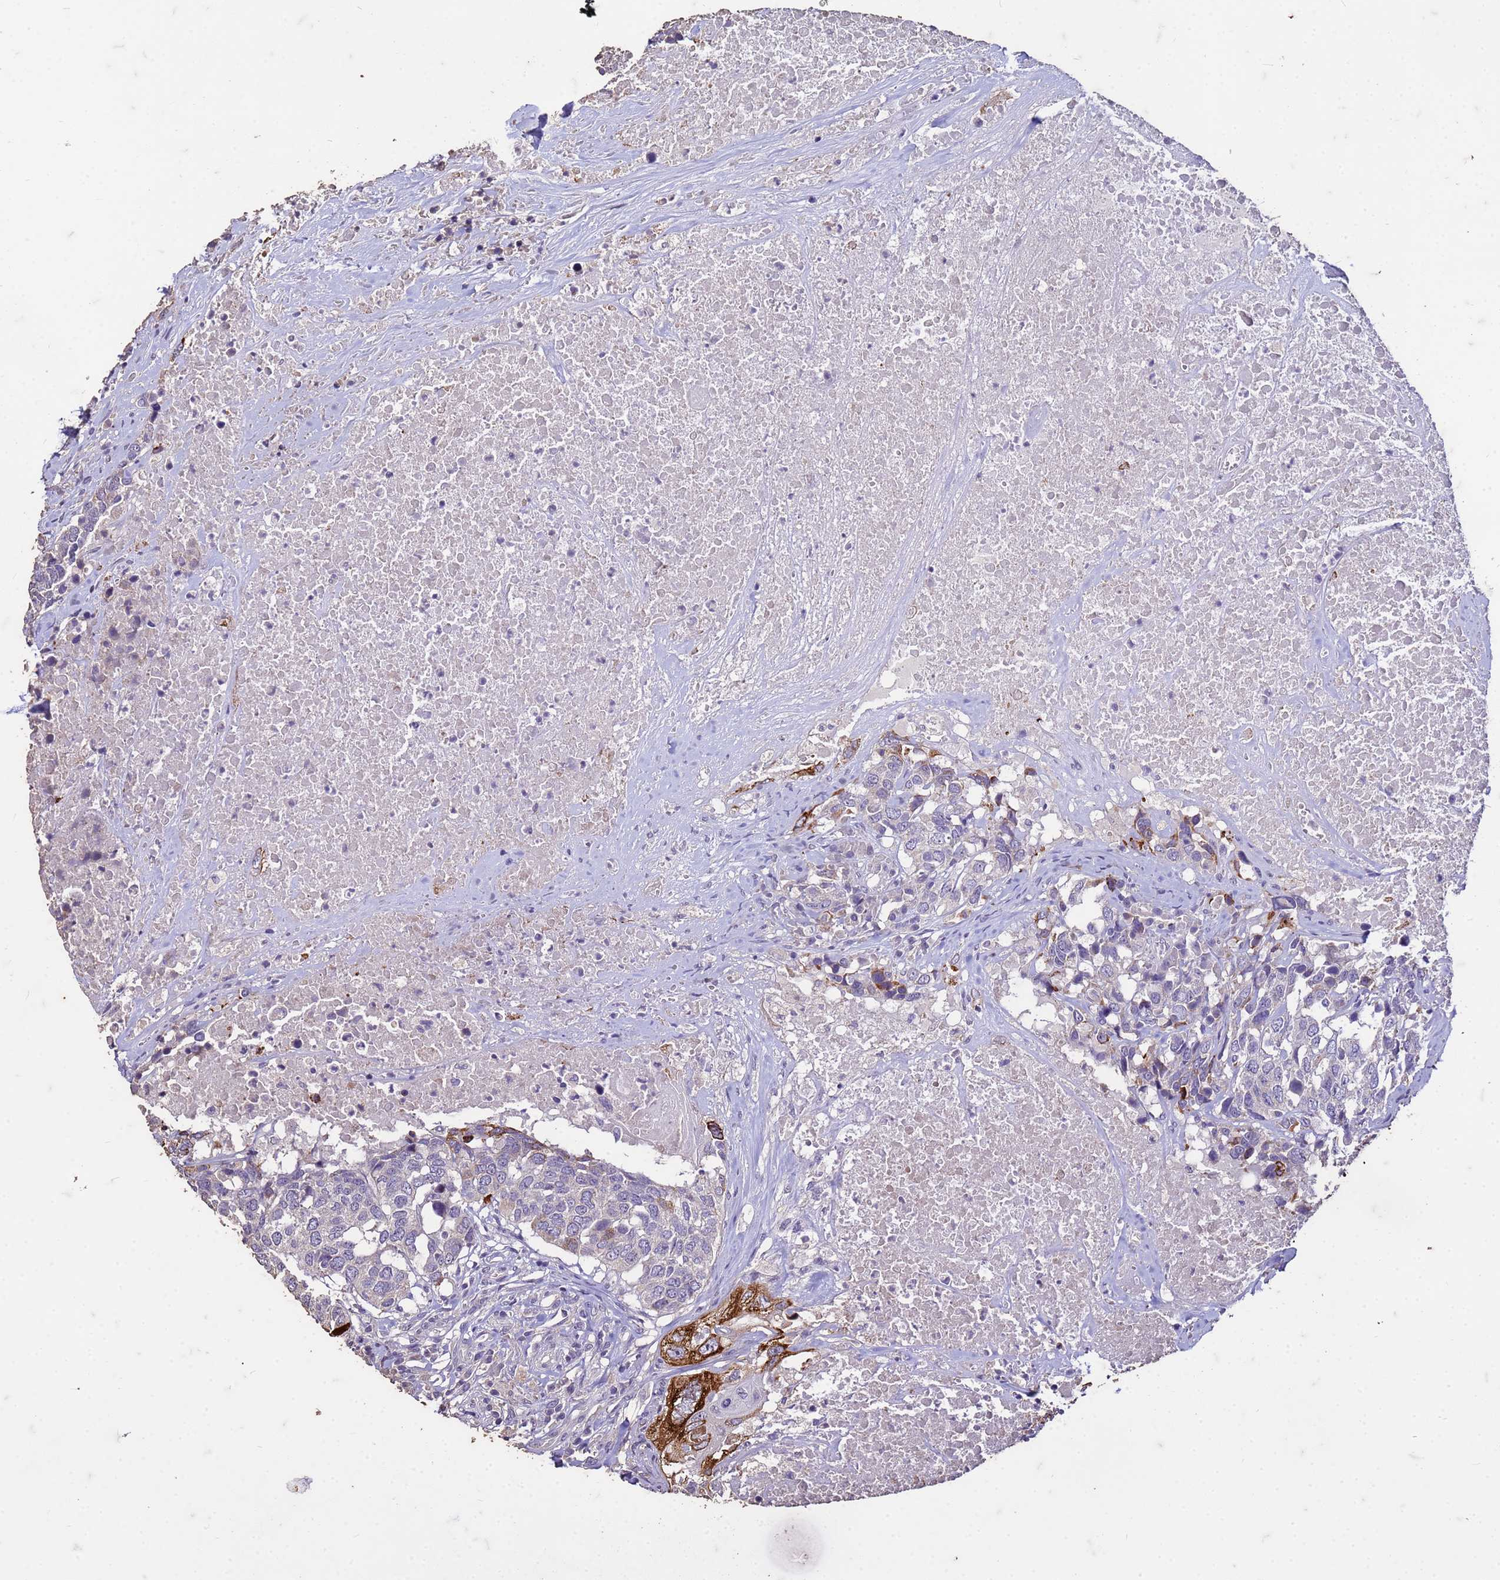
{"staining": {"intensity": "strong", "quantity": "<25%", "location": "cytoplasmic/membranous"}, "tissue": "head and neck cancer", "cell_type": "Tumor cells", "image_type": "cancer", "snomed": [{"axis": "morphology", "description": "Squamous cell carcinoma, NOS"}, {"axis": "topography", "description": "Head-Neck"}], "caption": "Head and neck cancer stained for a protein reveals strong cytoplasmic/membranous positivity in tumor cells.", "gene": "FAM184B", "patient": {"sex": "male", "age": 66}}